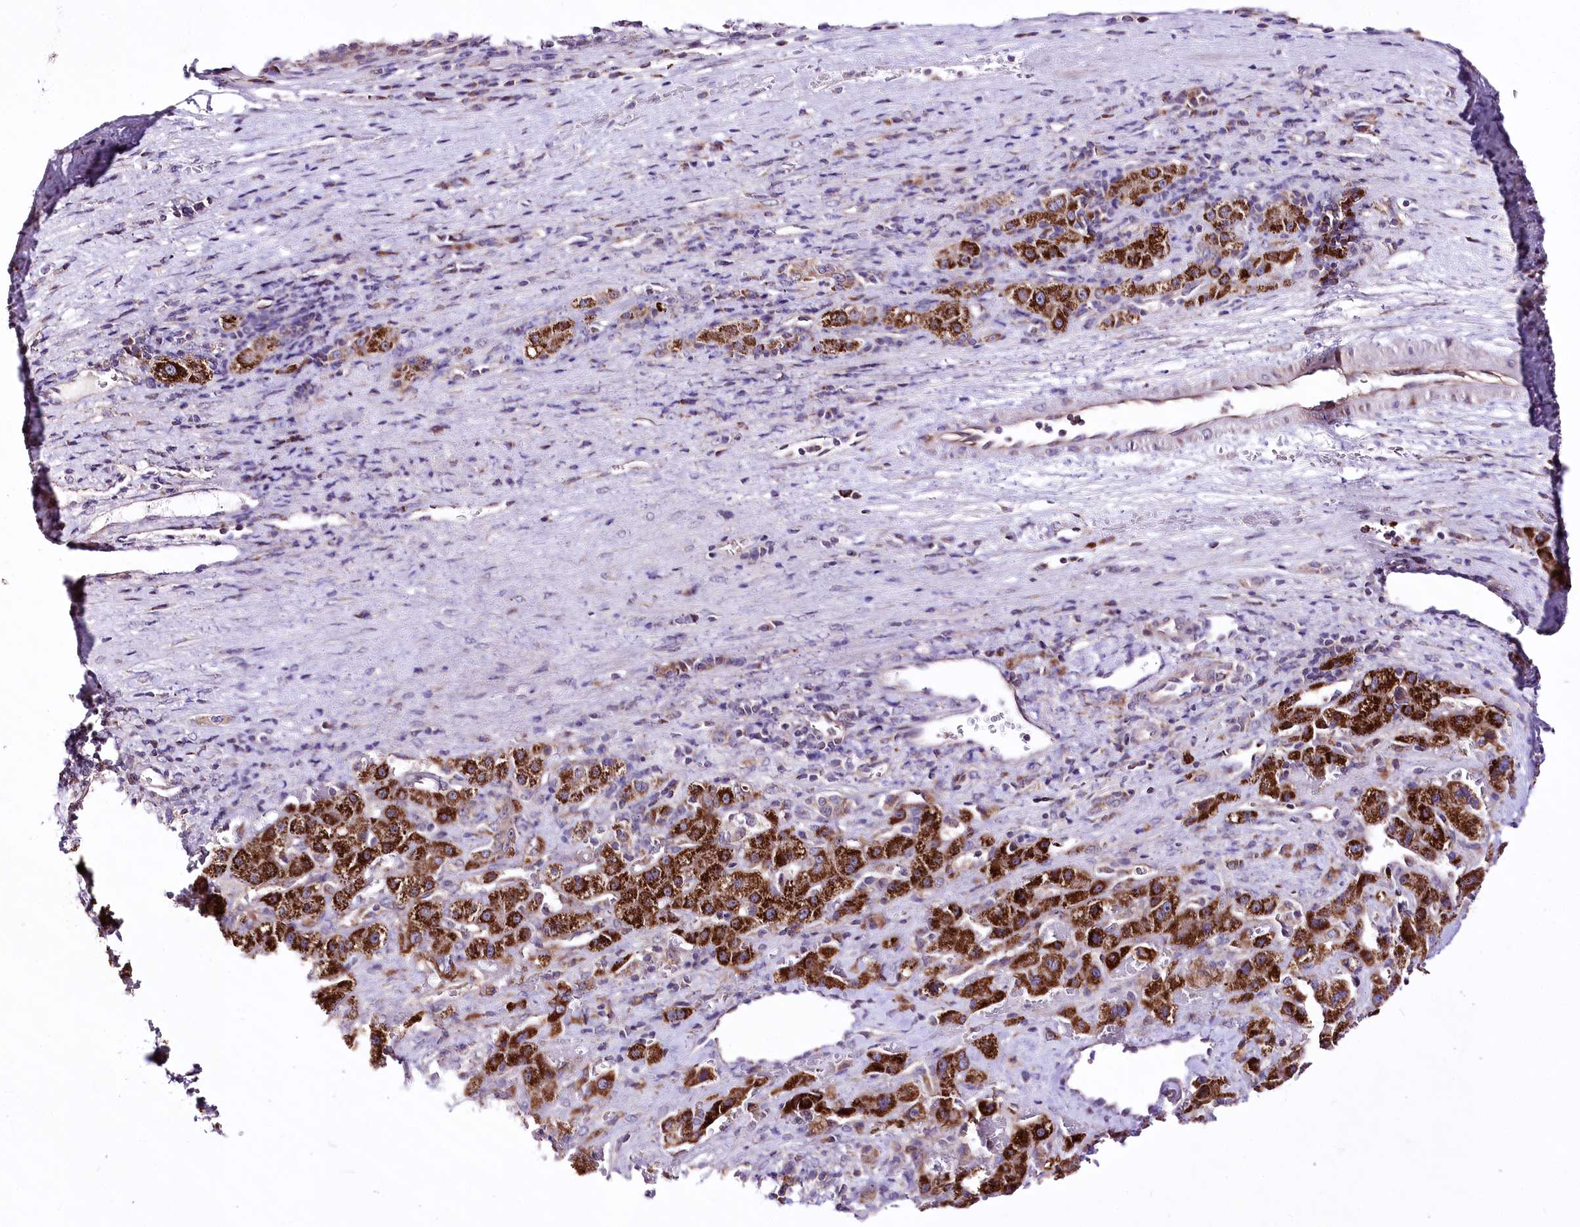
{"staining": {"intensity": "strong", "quantity": "<25%", "location": "cytoplasmic/membranous"}, "tissue": "liver cancer", "cell_type": "Tumor cells", "image_type": "cancer", "snomed": [{"axis": "morphology", "description": "Carcinoma, Hepatocellular, NOS"}, {"axis": "topography", "description": "Liver"}], "caption": "This histopathology image exhibits immunohistochemistry (IHC) staining of human liver cancer (hepatocellular carcinoma), with medium strong cytoplasmic/membranous positivity in about <25% of tumor cells.", "gene": "ATE1", "patient": {"sex": "female", "age": 58}}